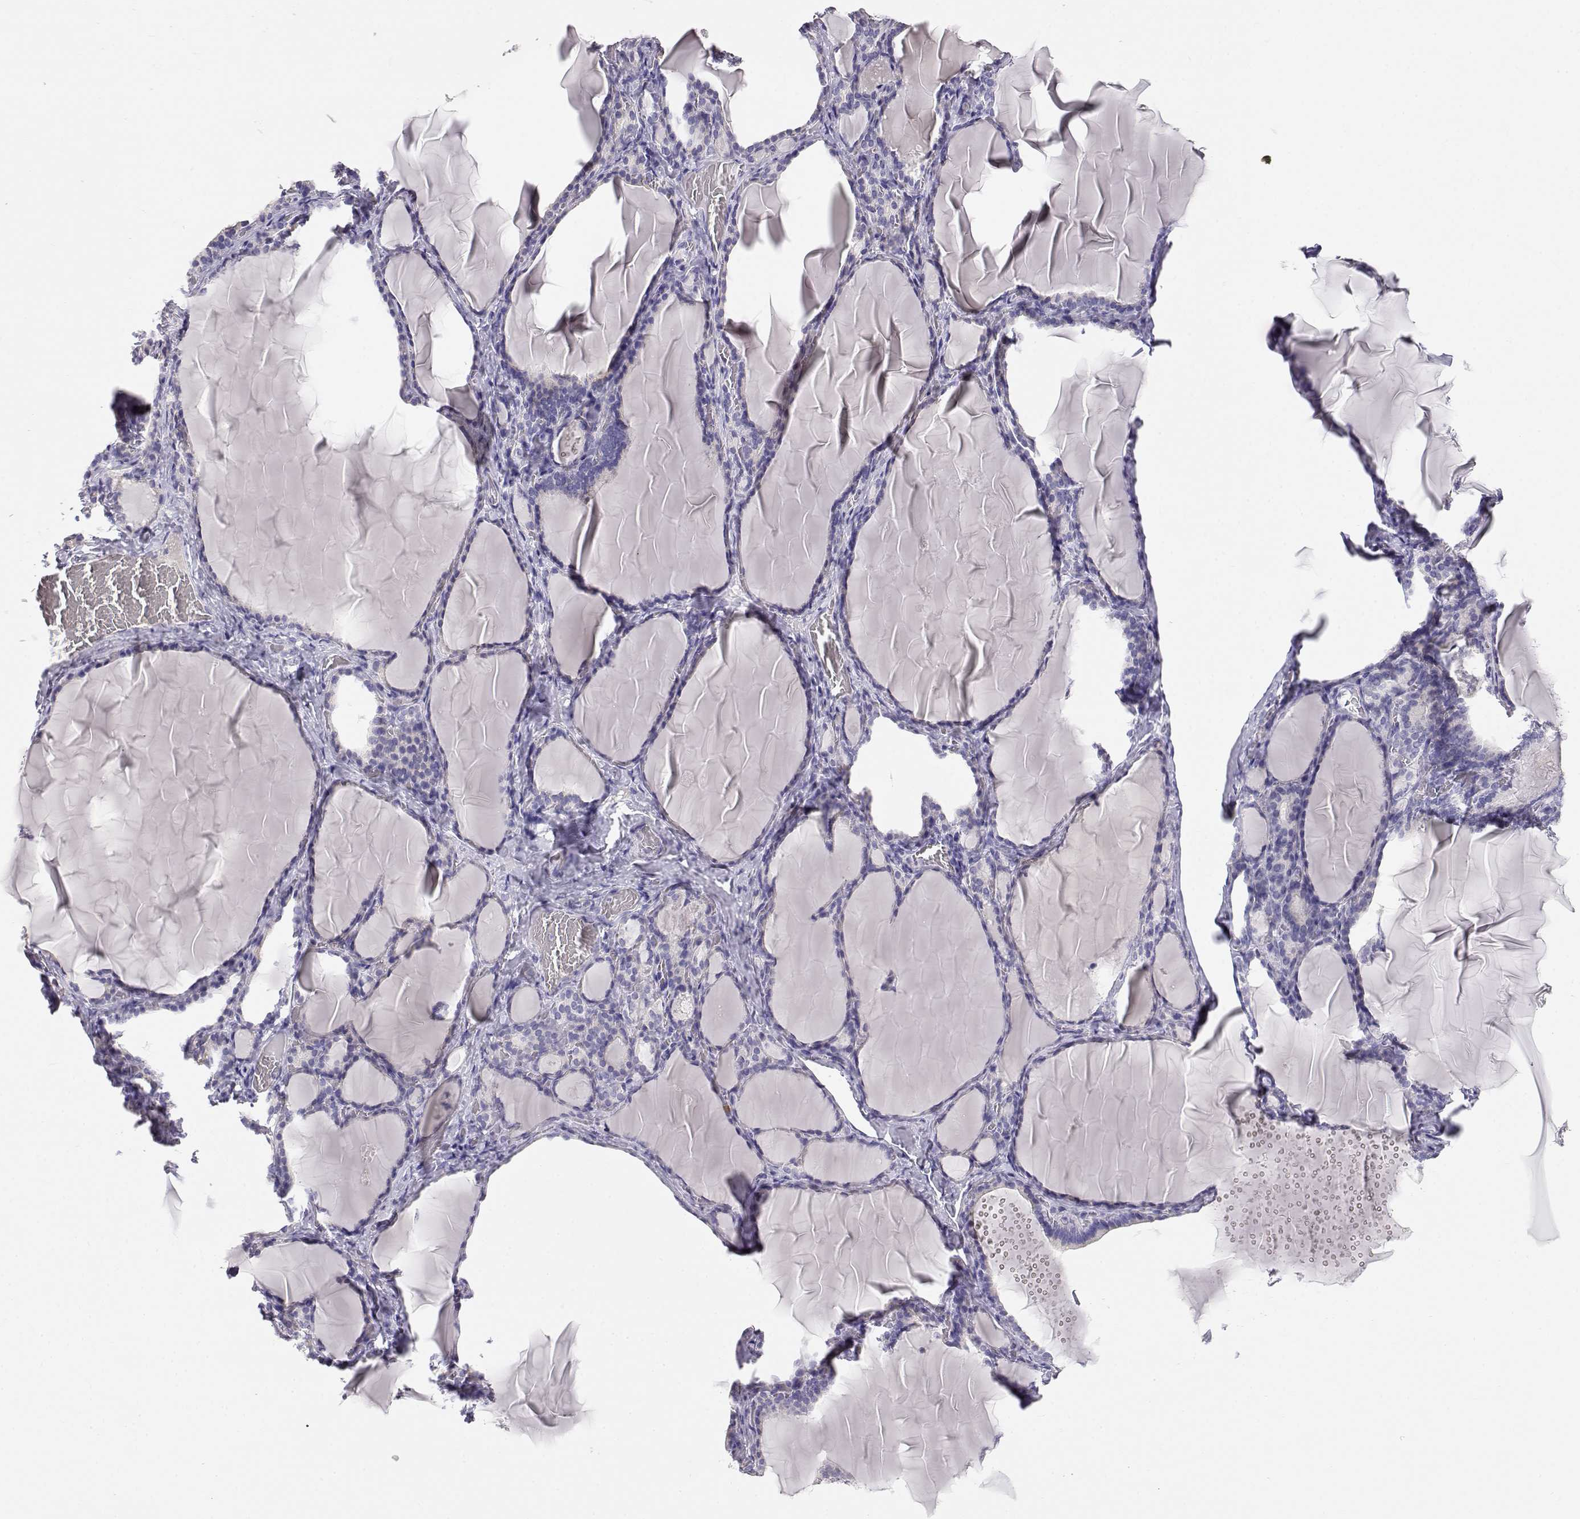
{"staining": {"intensity": "negative", "quantity": "none", "location": "none"}, "tissue": "thyroid gland", "cell_type": "Glandular cells", "image_type": "normal", "snomed": [{"axis": "morphology", "description": "Normal tissue, NOS"}, {"axis": "morphology", "description": "Hyperplasia, NOS"}, {"axis": "topography", "description": "Thyroid gland"}], "caption": "The histopathology image shows no staining of glandular cells in unremarkable thyroid gland. (DAB (3,3'-diaminobenzidine) immunohistochemistry with hematoxylin counter stain).", "gene": "GPR174", "patient": {"sex": "female", "age": 27}}